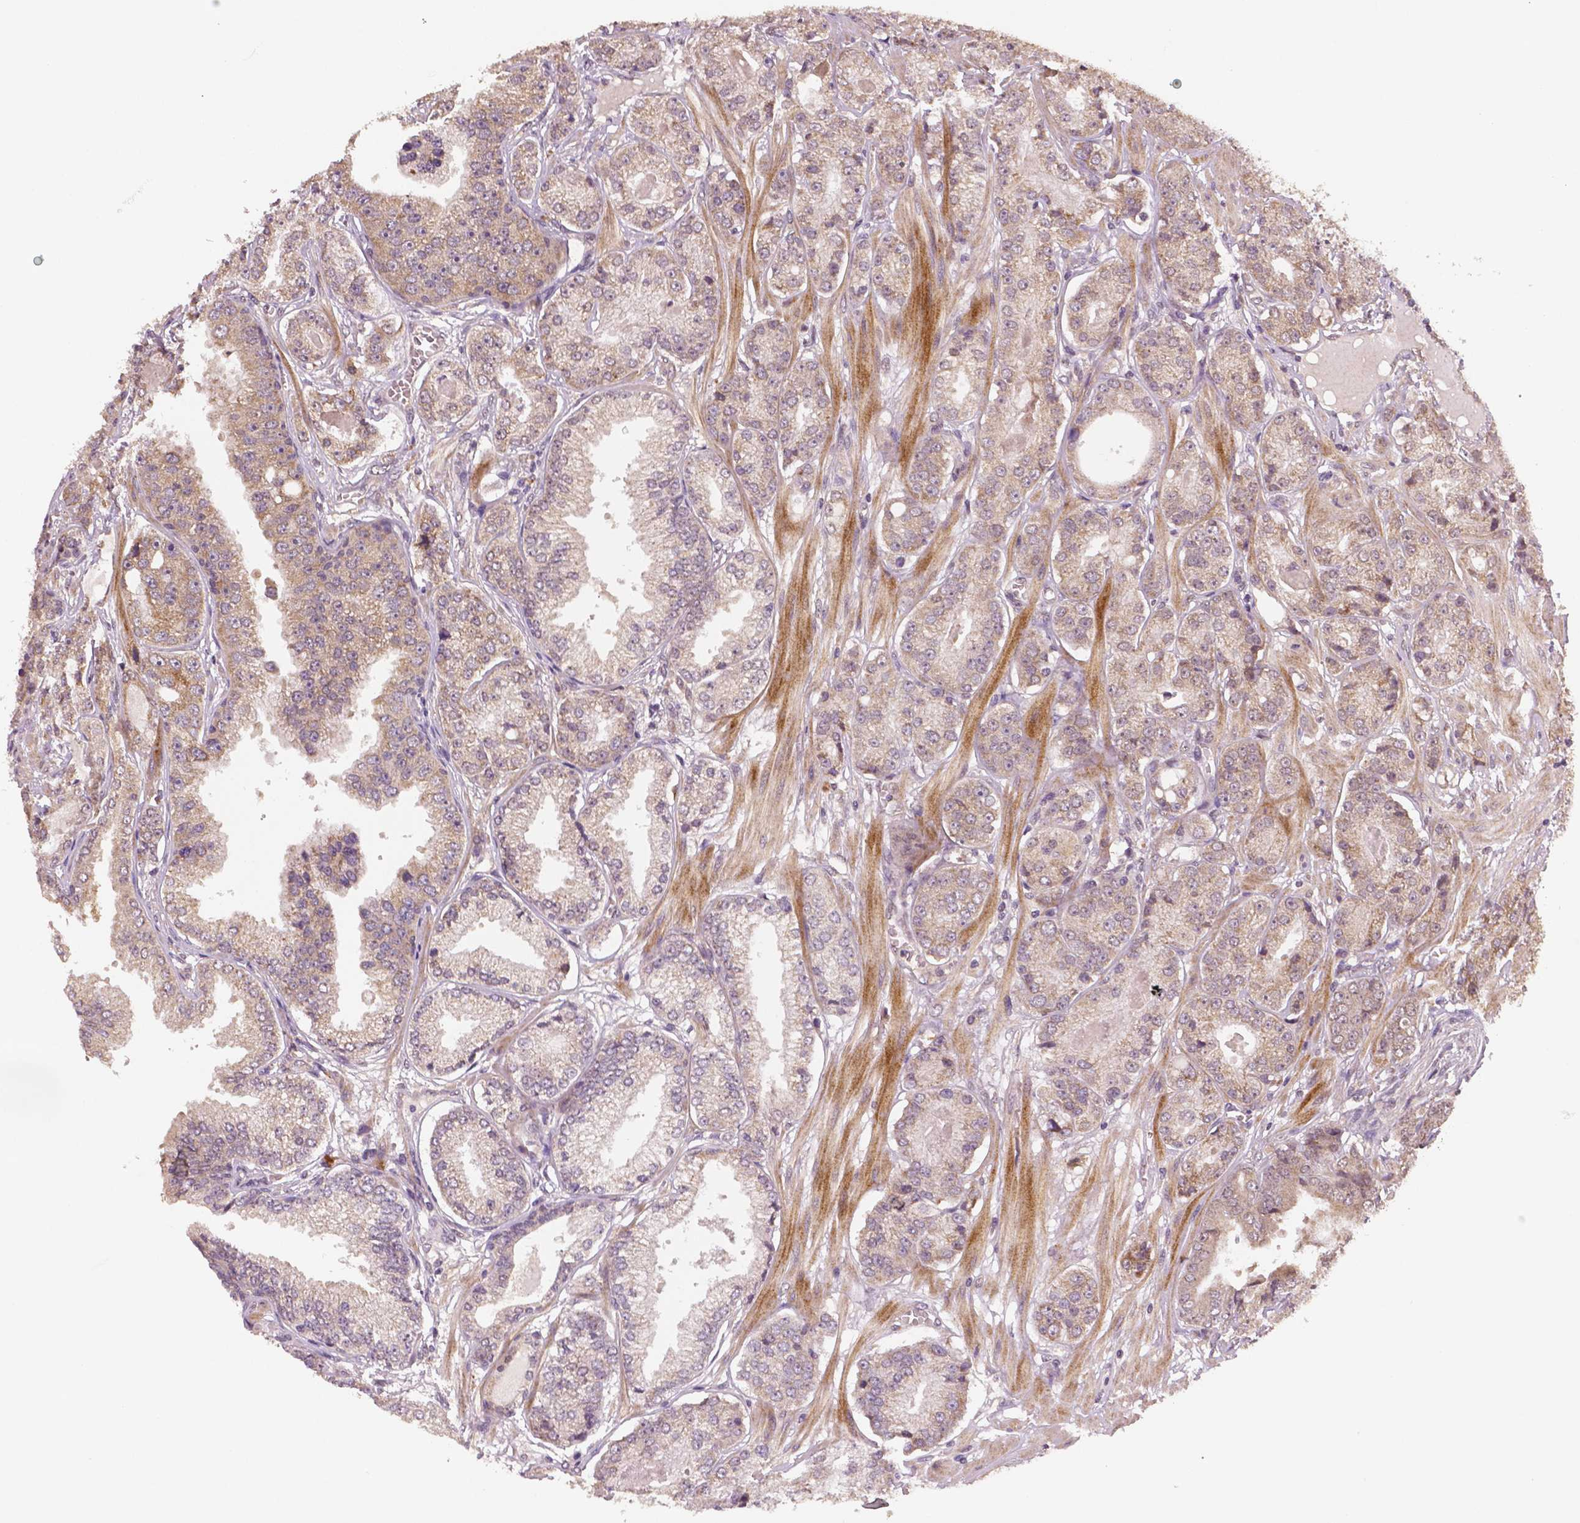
{"staining": {"intensity": "weak", "quantity": ">75%", "location": "cytoplasmic/membranous"}, "tissue": "prostate cancer", "cell_type": "Tumor cells", "image_type": "cancer", "snomed": [{"axis": "morphology", "description": "Adenocarcinoma, NOS"}, {"axis": "topography", "description": "Prostate"}], "caption": "Human prostate cancer stained with a protein marker shows weak staining in tumor cells.", "gene": "STAT3", "patient": {"sex": "male", "age": 64}}